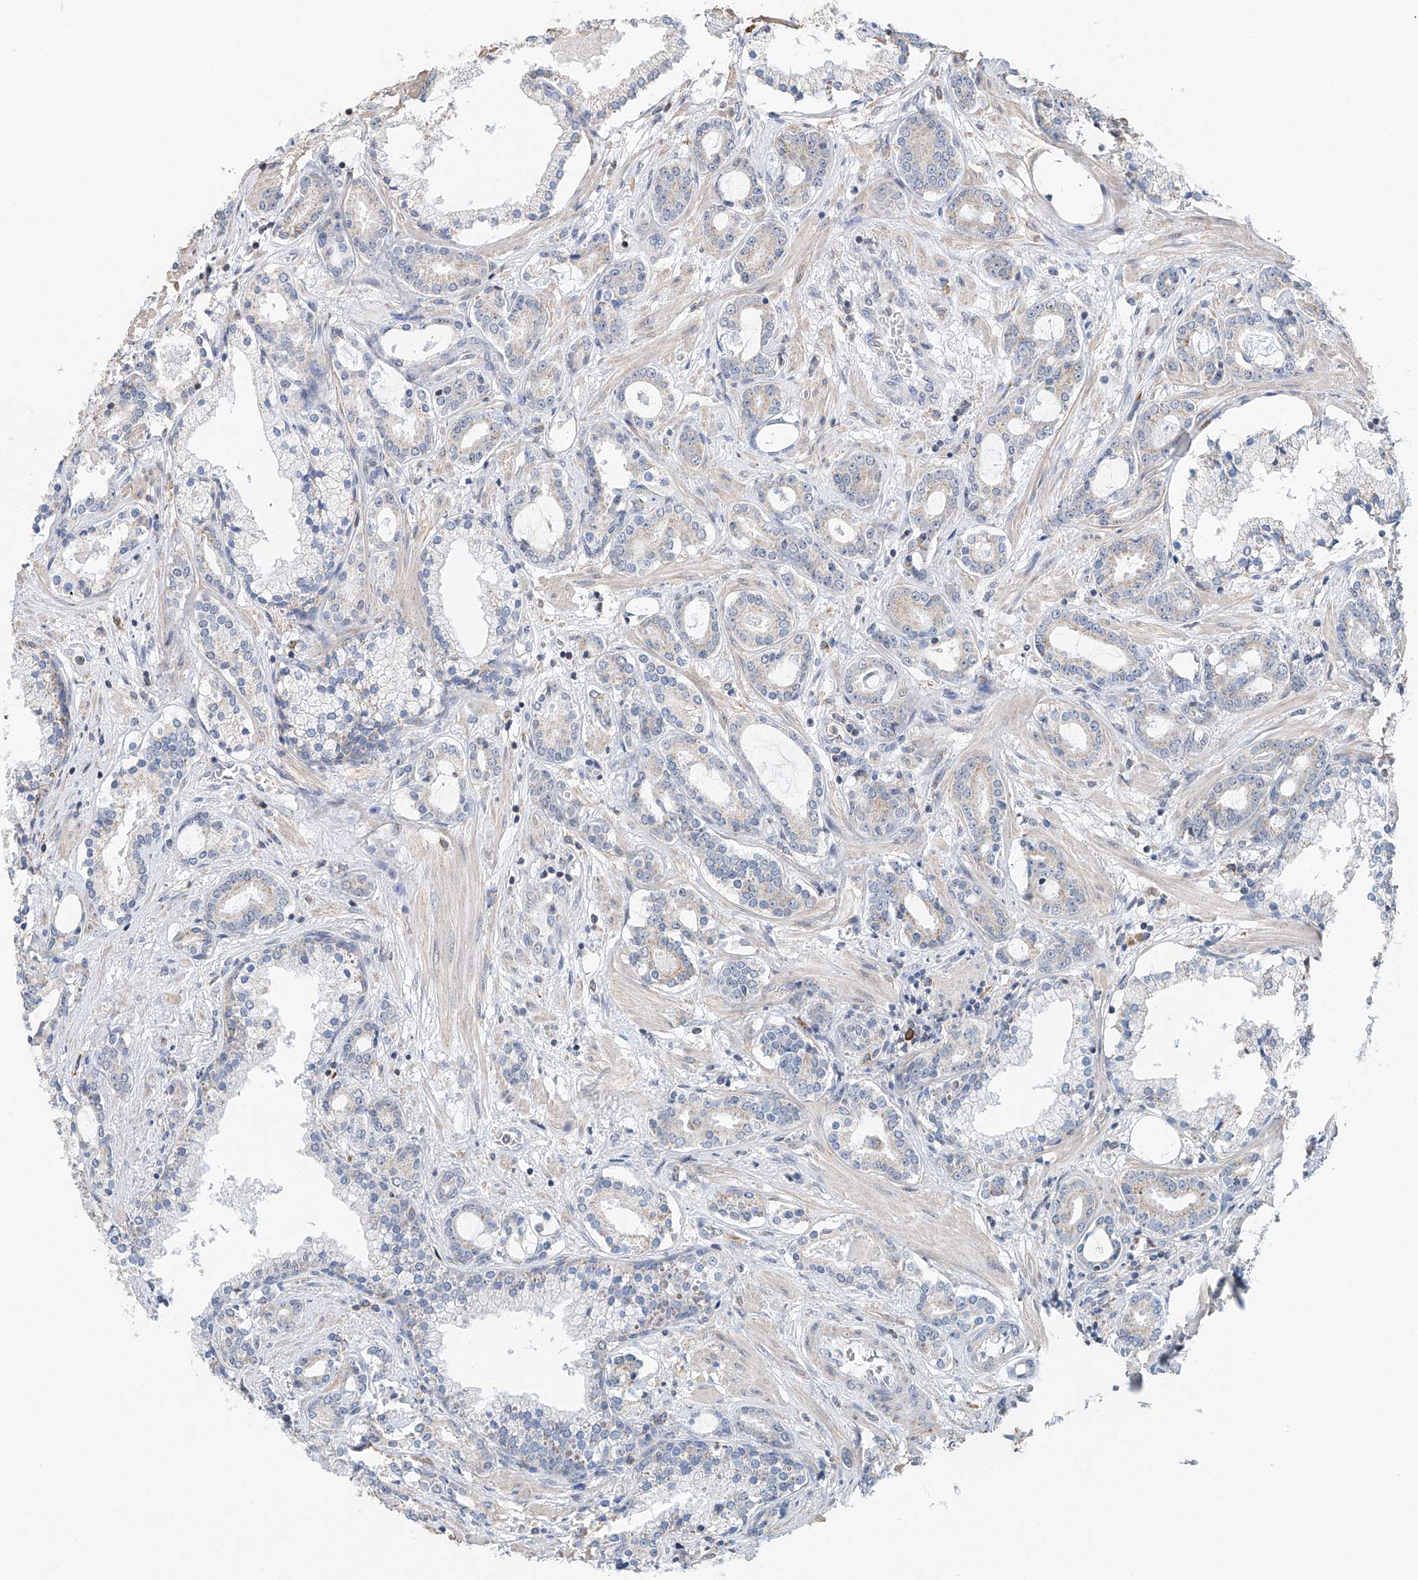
{"staining": {"intensity": "weak", "quantity": "<25%", "location": "cytoplasmic/membranous"}, "tissue": "prostate cancer", "cell_type": "Tumor cells", "image_type": "cancer", "snomed": [{"axis": "morphology", "description": "Adenocarcinoma, High grade"}, {"axis": "topography", "description": "Prostate"}], "caption": "Immunohistochemistry (IHC) of human prostate adenocarcinoma (high-grade) displays no expression in tumor cells. (DAB IHC visualized using brightfield microscopy, high magnification).", "gene": "KLF15", "patient": {"sex": "male", "age": 58}}